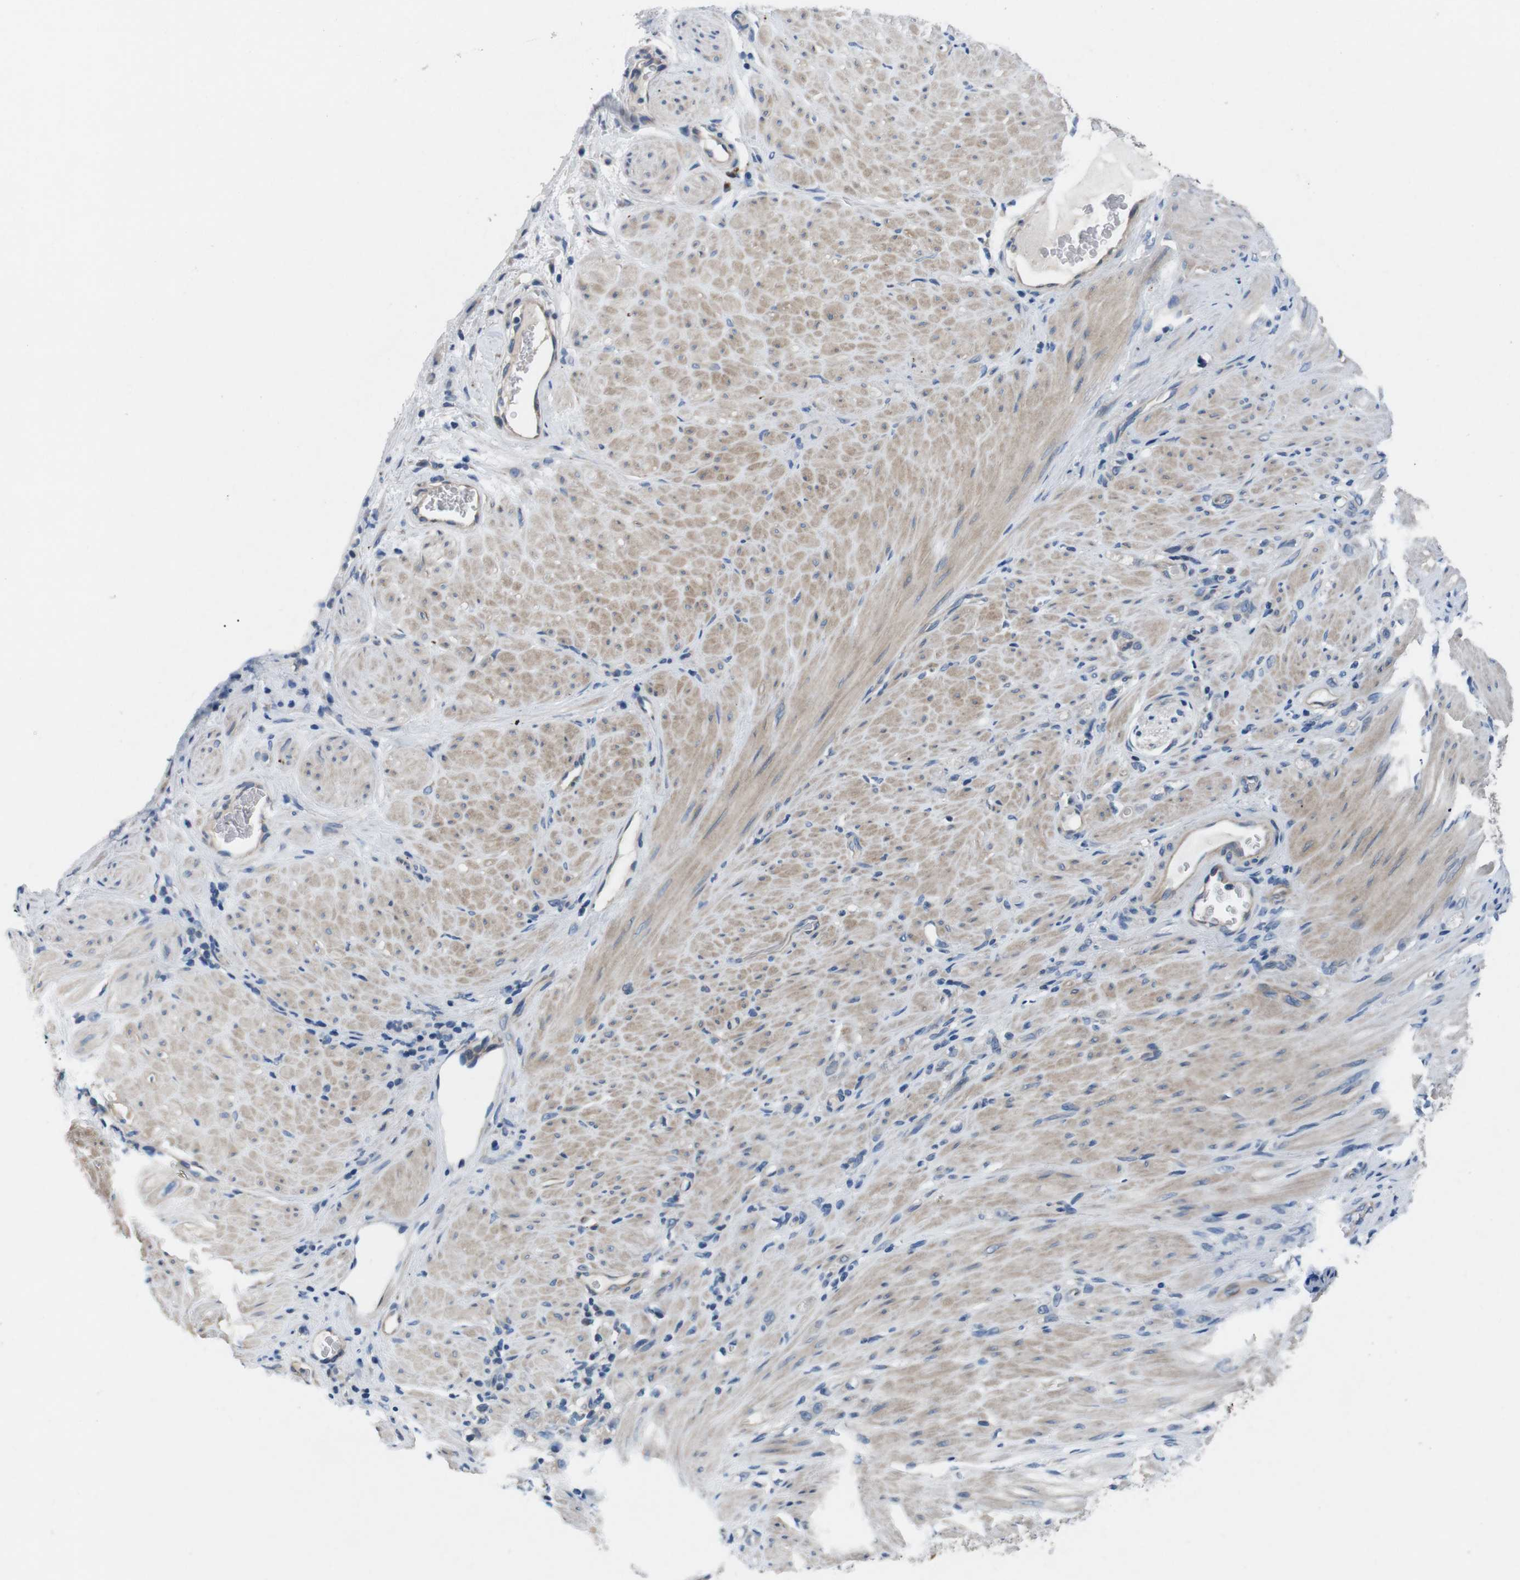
{"staining": {"intensity": "negative", "quantity": "none", "location": "none"}, "tissue": "stomach cancer", "cell_type": "Tumor cells", "image_type": "cancer", "snomed": [{"axis": "morphology", "description": "Adenocarcinoma, NOS"}, {"axis": "topography", "description": "Stomach"}], "caption": "Tumor cells show no significant protein positivity in adenocarcinoma (stomach).", "gene": "JAK1", "patient": {"sex": "male", "age": 82}}